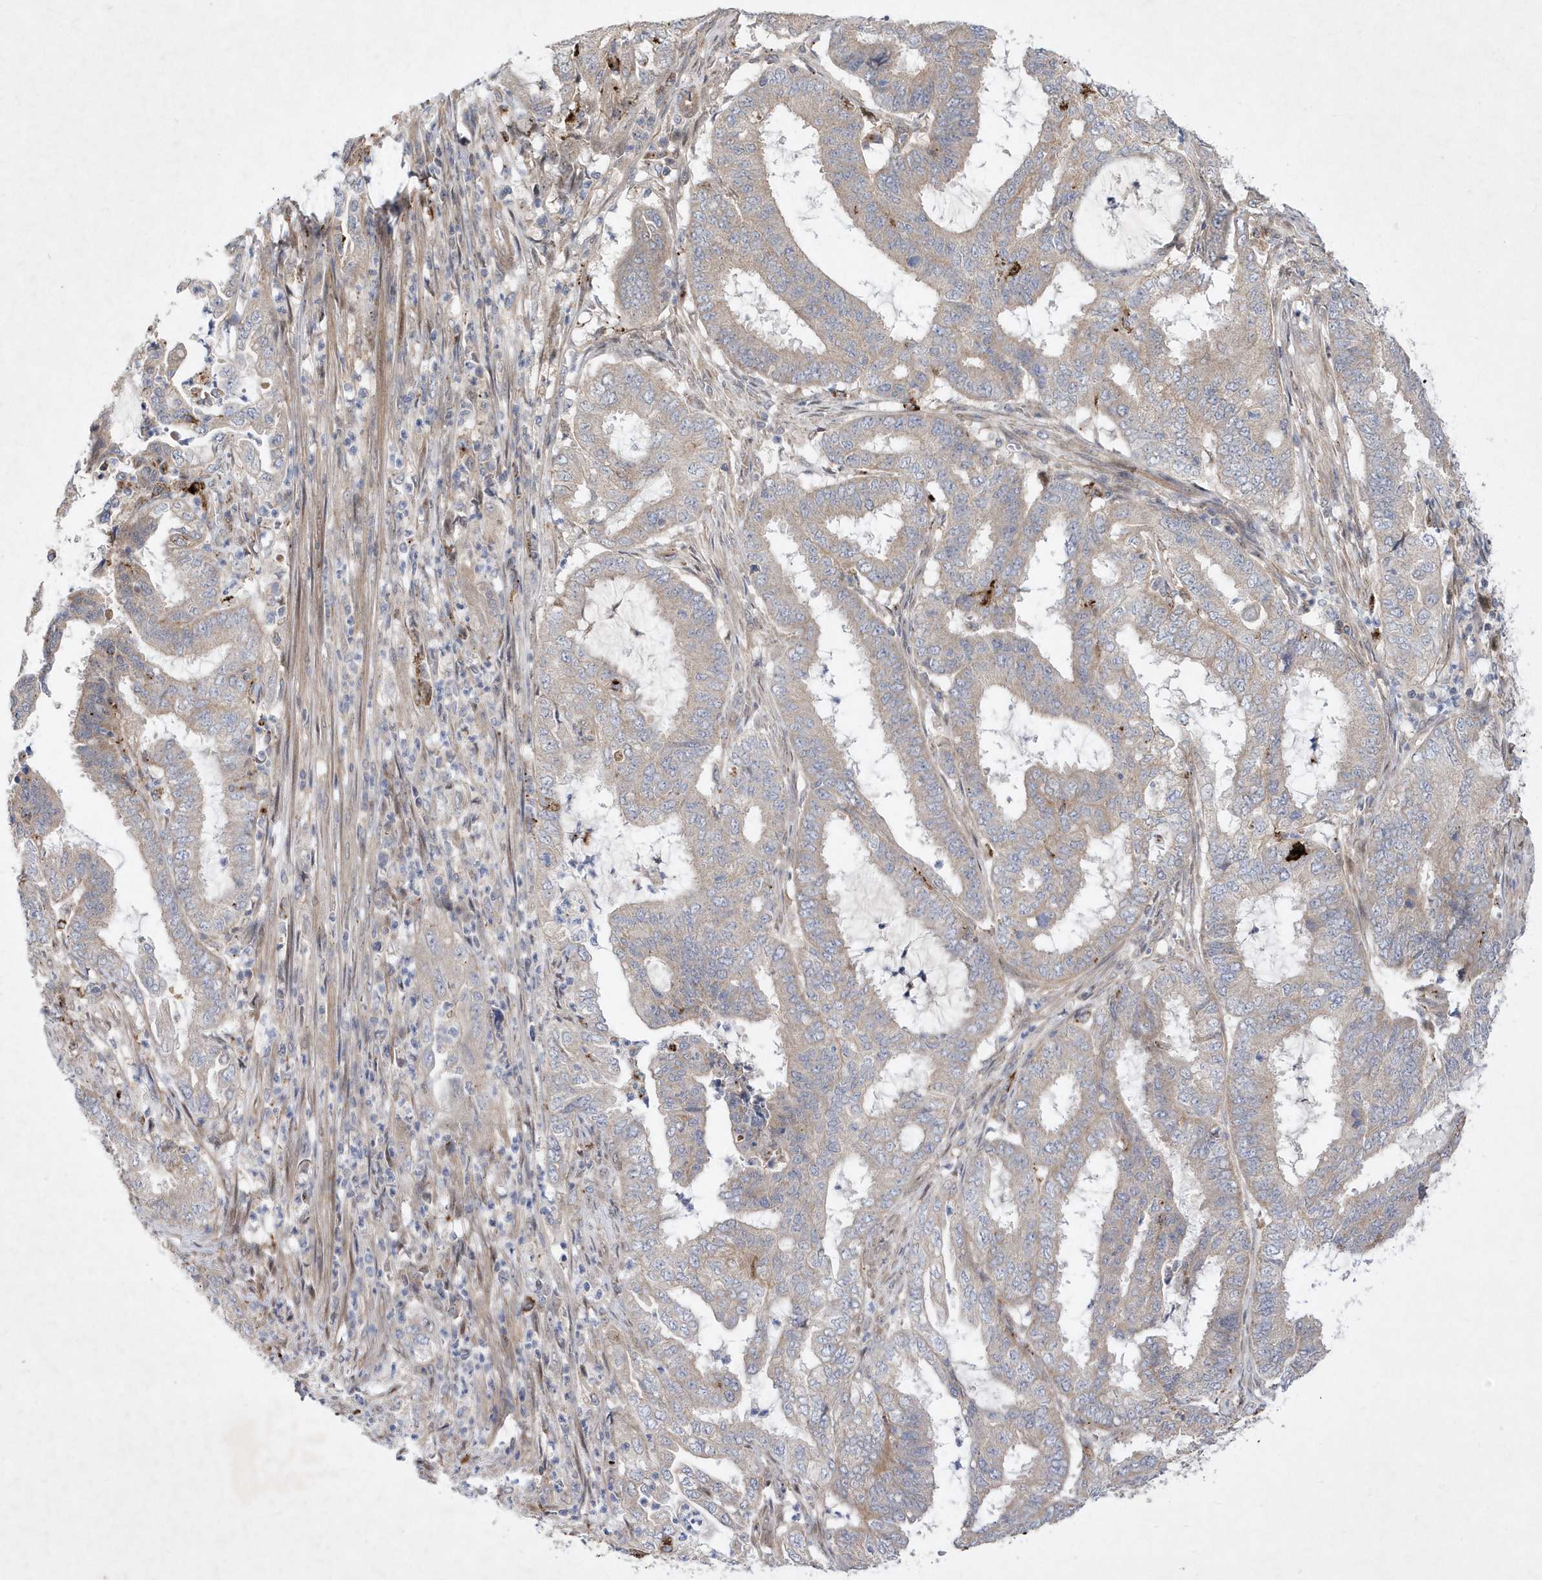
{"staining": {"intensity": "negative", "quantity": "none", "location": "none"}, "tissue": "endometrial cancer", "cell_type": "Tumor cells", "image_type": "cancer", "snomed": [{"axis": "morphology", "description": "Adenocarcinoma, NOS"}, {"axis": "topography", "description": "Endometrium"}], "caption": "A micrograph of endometrial cancer stained for a protein shows no brown staining in tumor cells.", "gene": "LONRF2", "patient": {"sex": "female", "age": 51}}